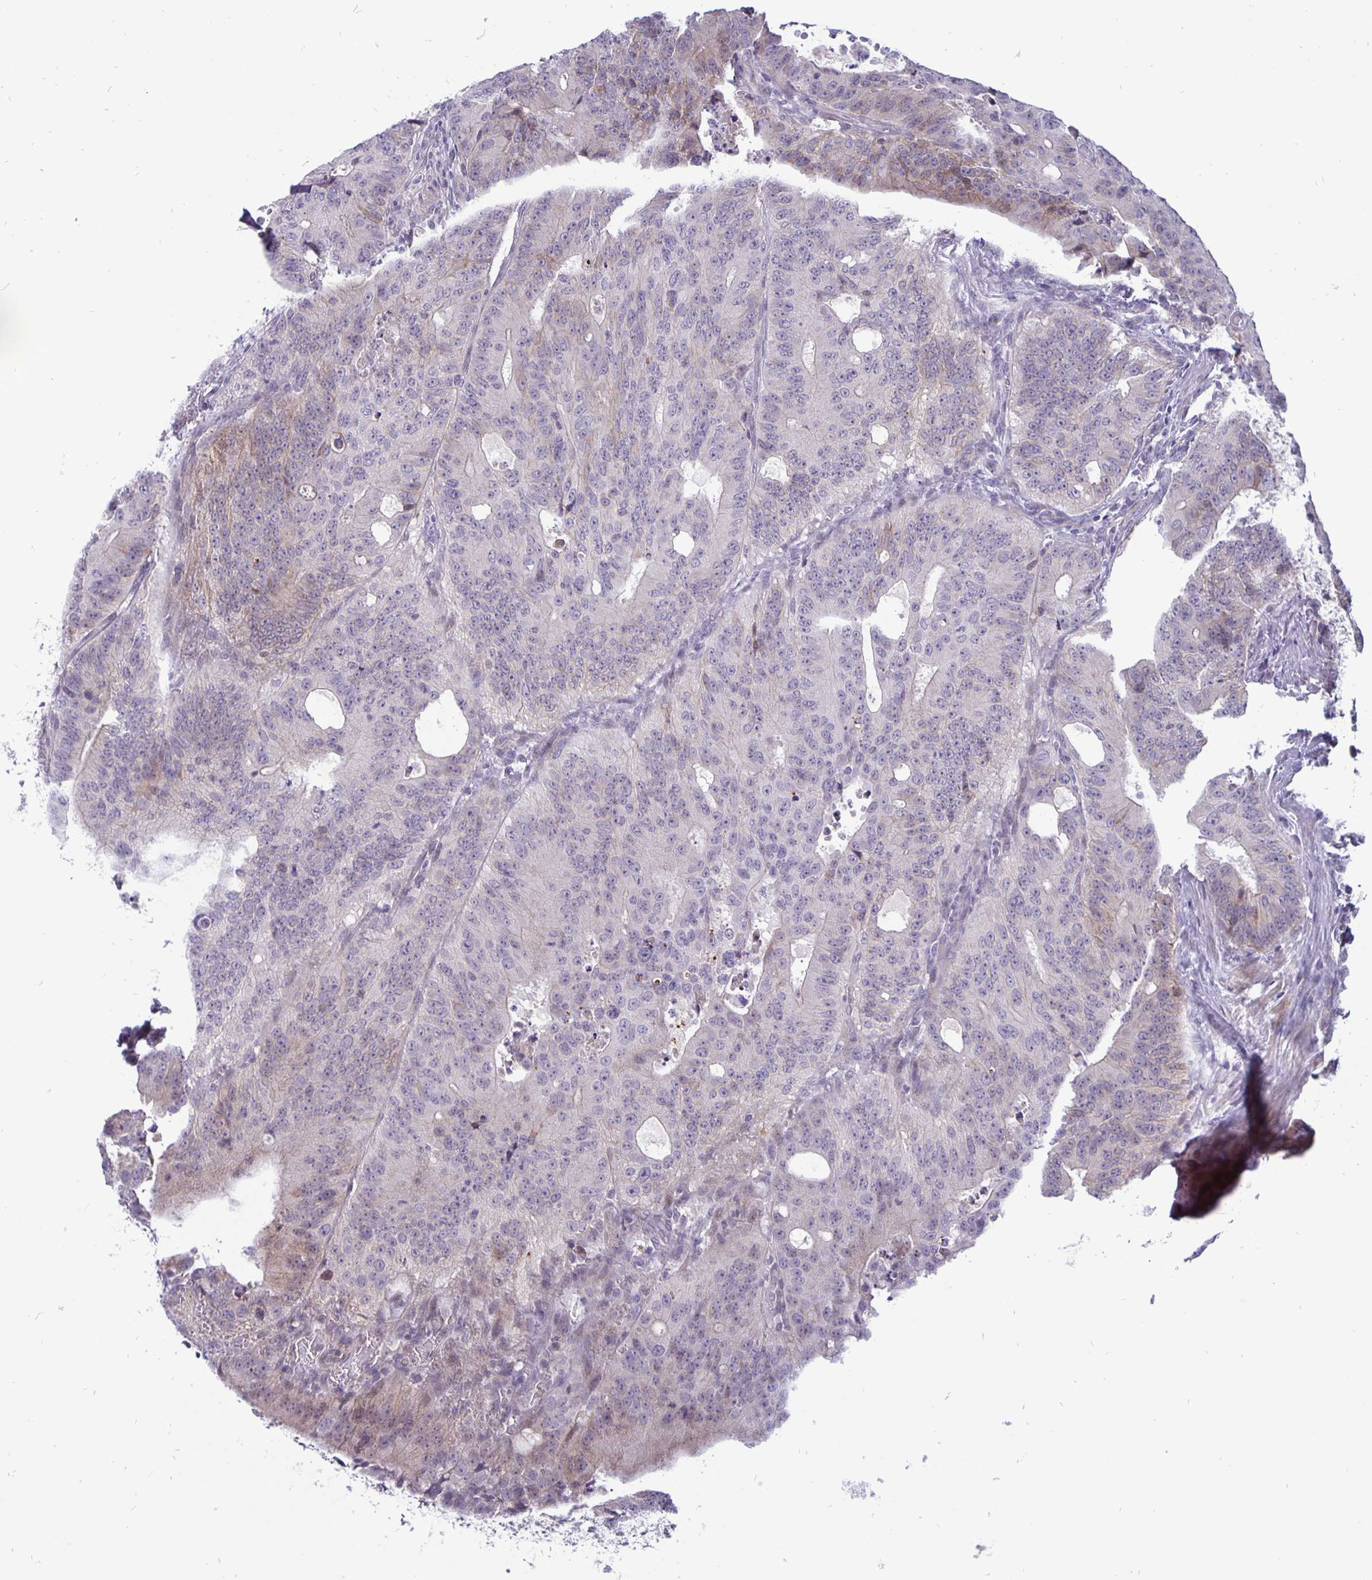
{"staining": {"intensity": "negative", "quantity": "none", "location": "none"}, "tissue": "colorectal cancer", "cell_type": "Tumor cells", "image_type": "cancer", "snomed": [{"axis": "morphology", "description": "Adenocarcinoma, NOS"}, {"axis": "topography", "description": "Colon"}], "caption": "This is an immunohistochemistry (IHC) histopathology image of colorectal cancer. There is no expression in tumor cells.", "gene": "ERBB2", "patient": {"sex": "male", "age": 62}}